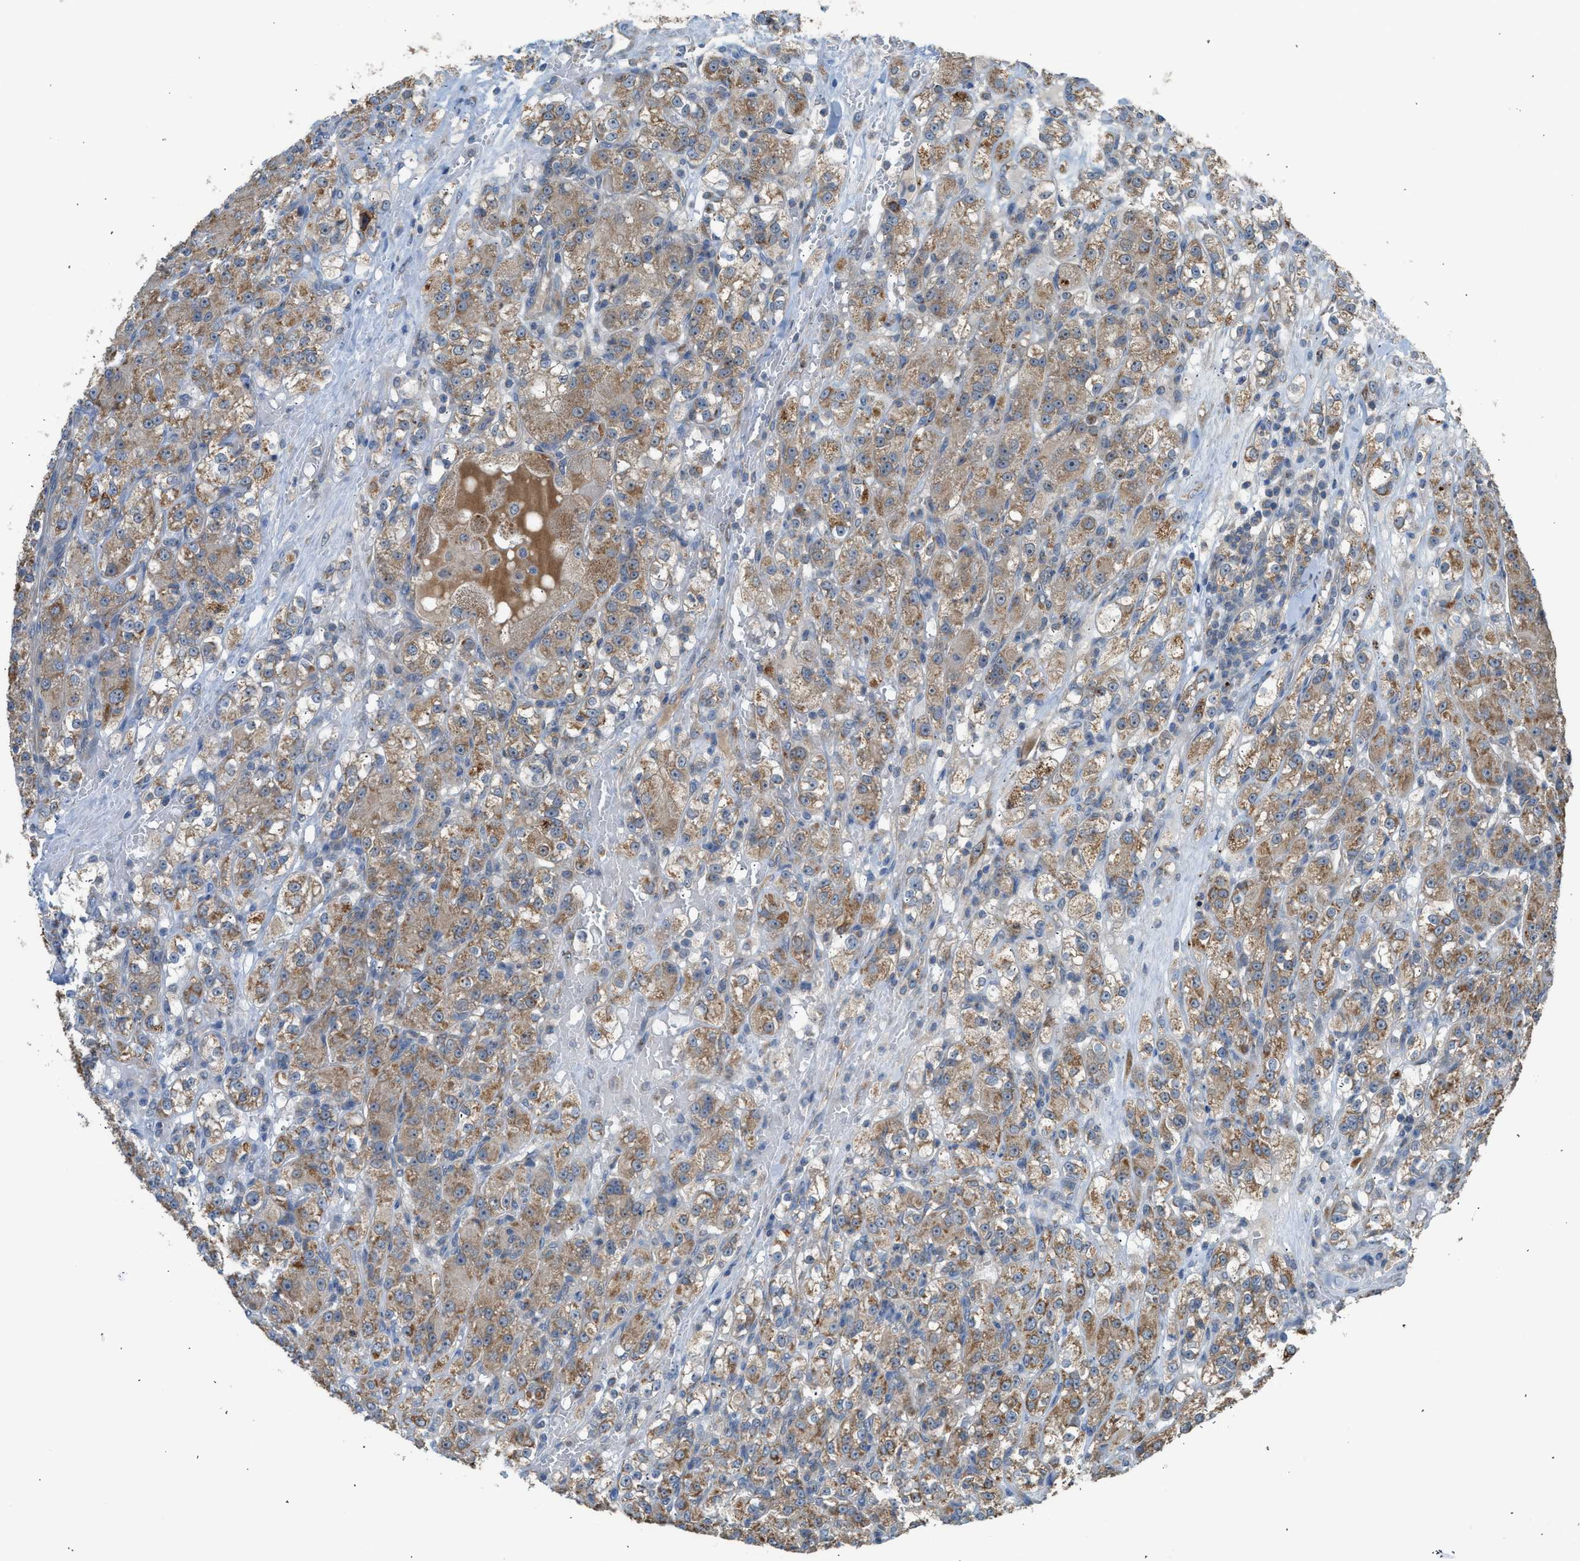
{"staining": {"intensity": "moderate", "quantity": "25%-75%", "location": "cytoplasmic/membranous"}, "tissue": "renal cancer", "cell_type": "Tumor cells", "image_type": "cancer", "snomed": [{"axis": "morphology", "description": "Adenocarcinoma, NOS"}, {"axis": "topography", "description": "Kidney"}], "caption": "Tumor cells show moderate cytoplasmic/membranous positivity in about 25%-75% of cells in renal cancer.", "gene": "STARD3", "patient": {"sex": "male", "age": 61}}